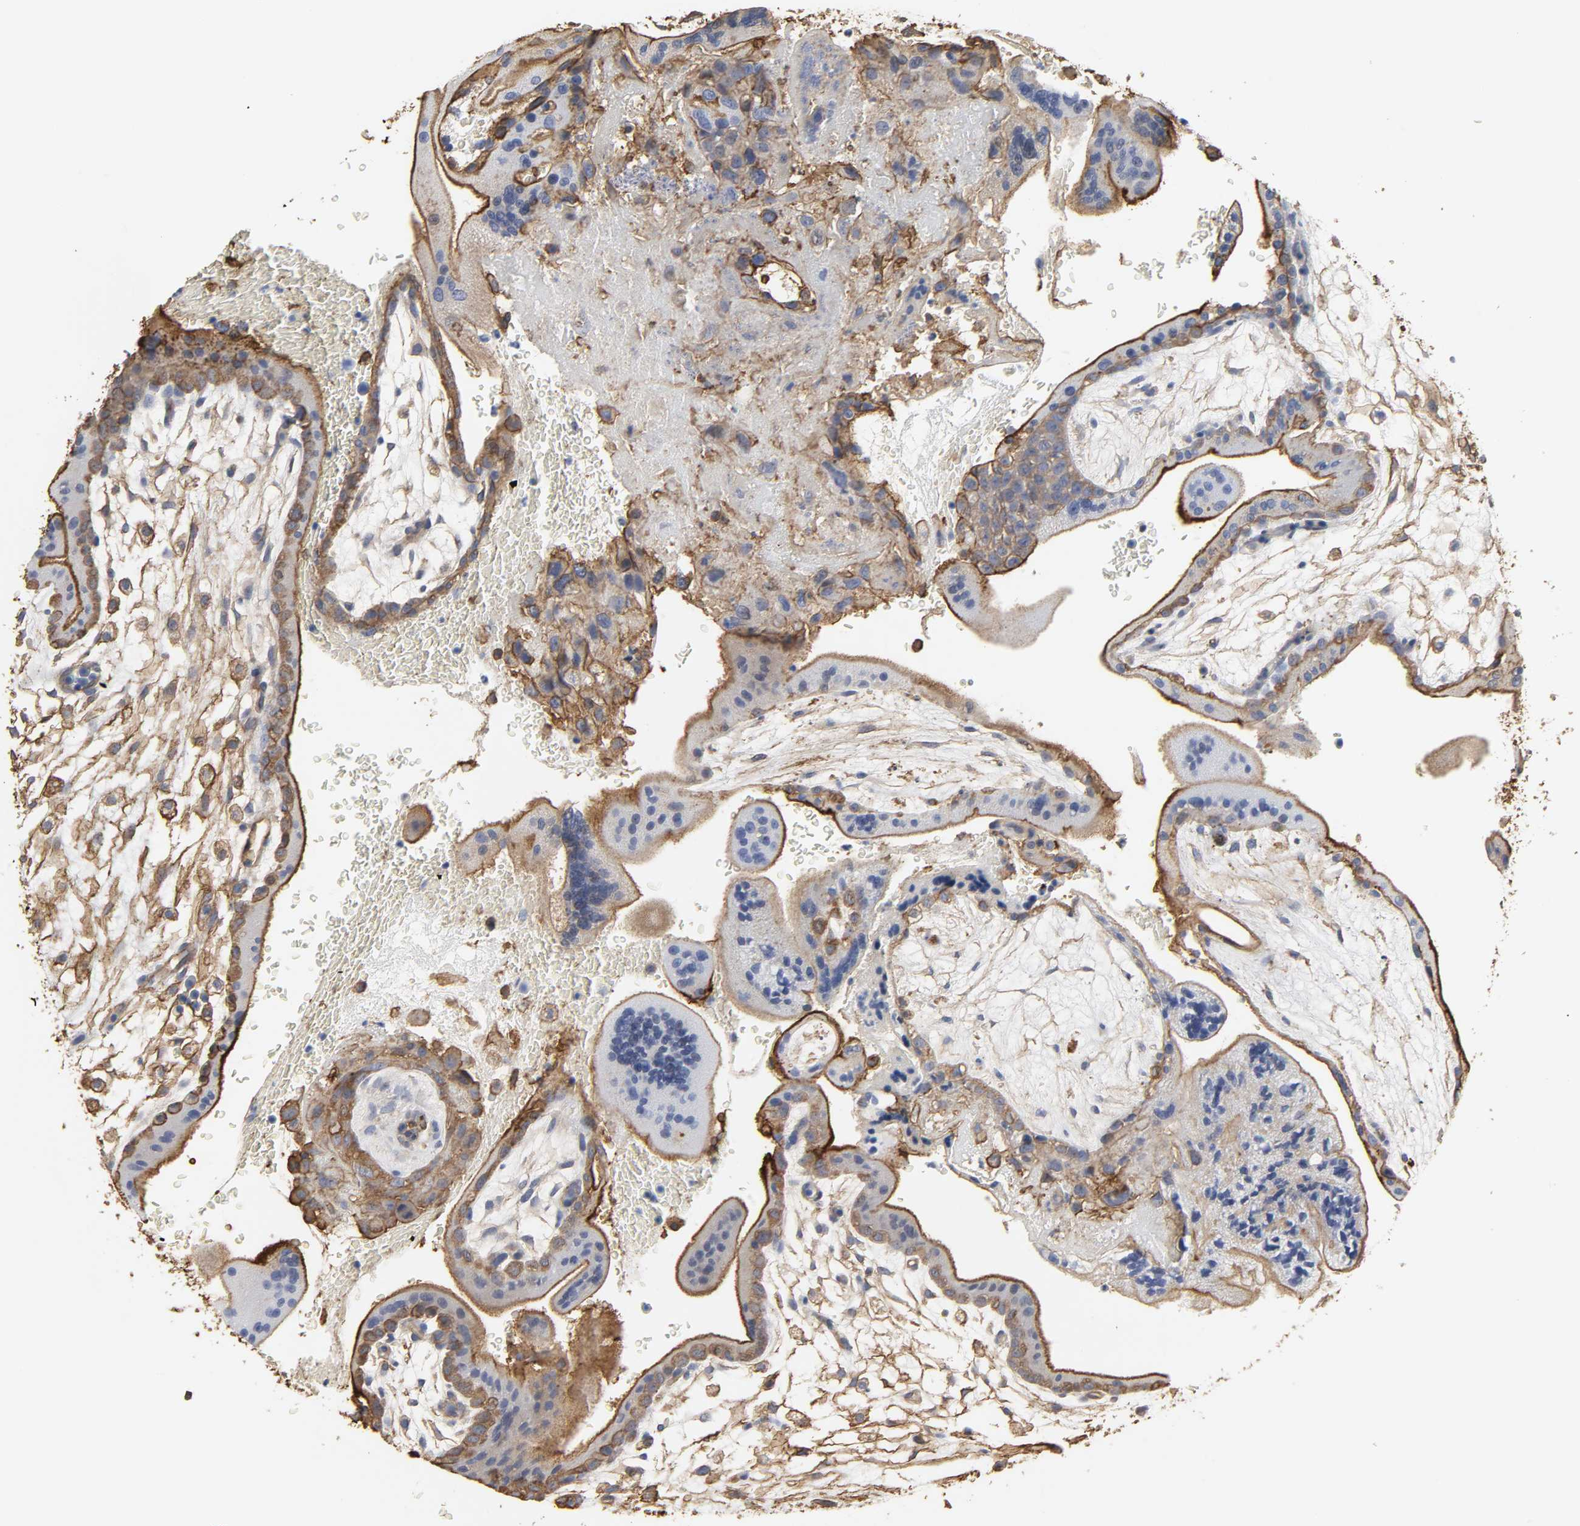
{"staining": {"intensity": "moderate", "quantity": "<25%", "location": "cytoplasmic/membranous"}, "tissue": "placenta", "cell_type": "Decidual cells", "image_type": "normal", "snomed": [{"axis": "morphology", "description": "Normal tissue, NOS"}, {"axis": "topography", "description": "Placenta"}], "caption": "Decidual cells display low levels of moderate cytoplasmic/membranous expression in approximately <25% of cells in unremarkable placenta. Using DAB (3,3'-diaminobenzidine) (brown) and hematoxylin (blue) stains, captured at high magnification using brightfield microscopy.", "gene": "ANXA2", "patient": {"sex": "female", "age": 35}}